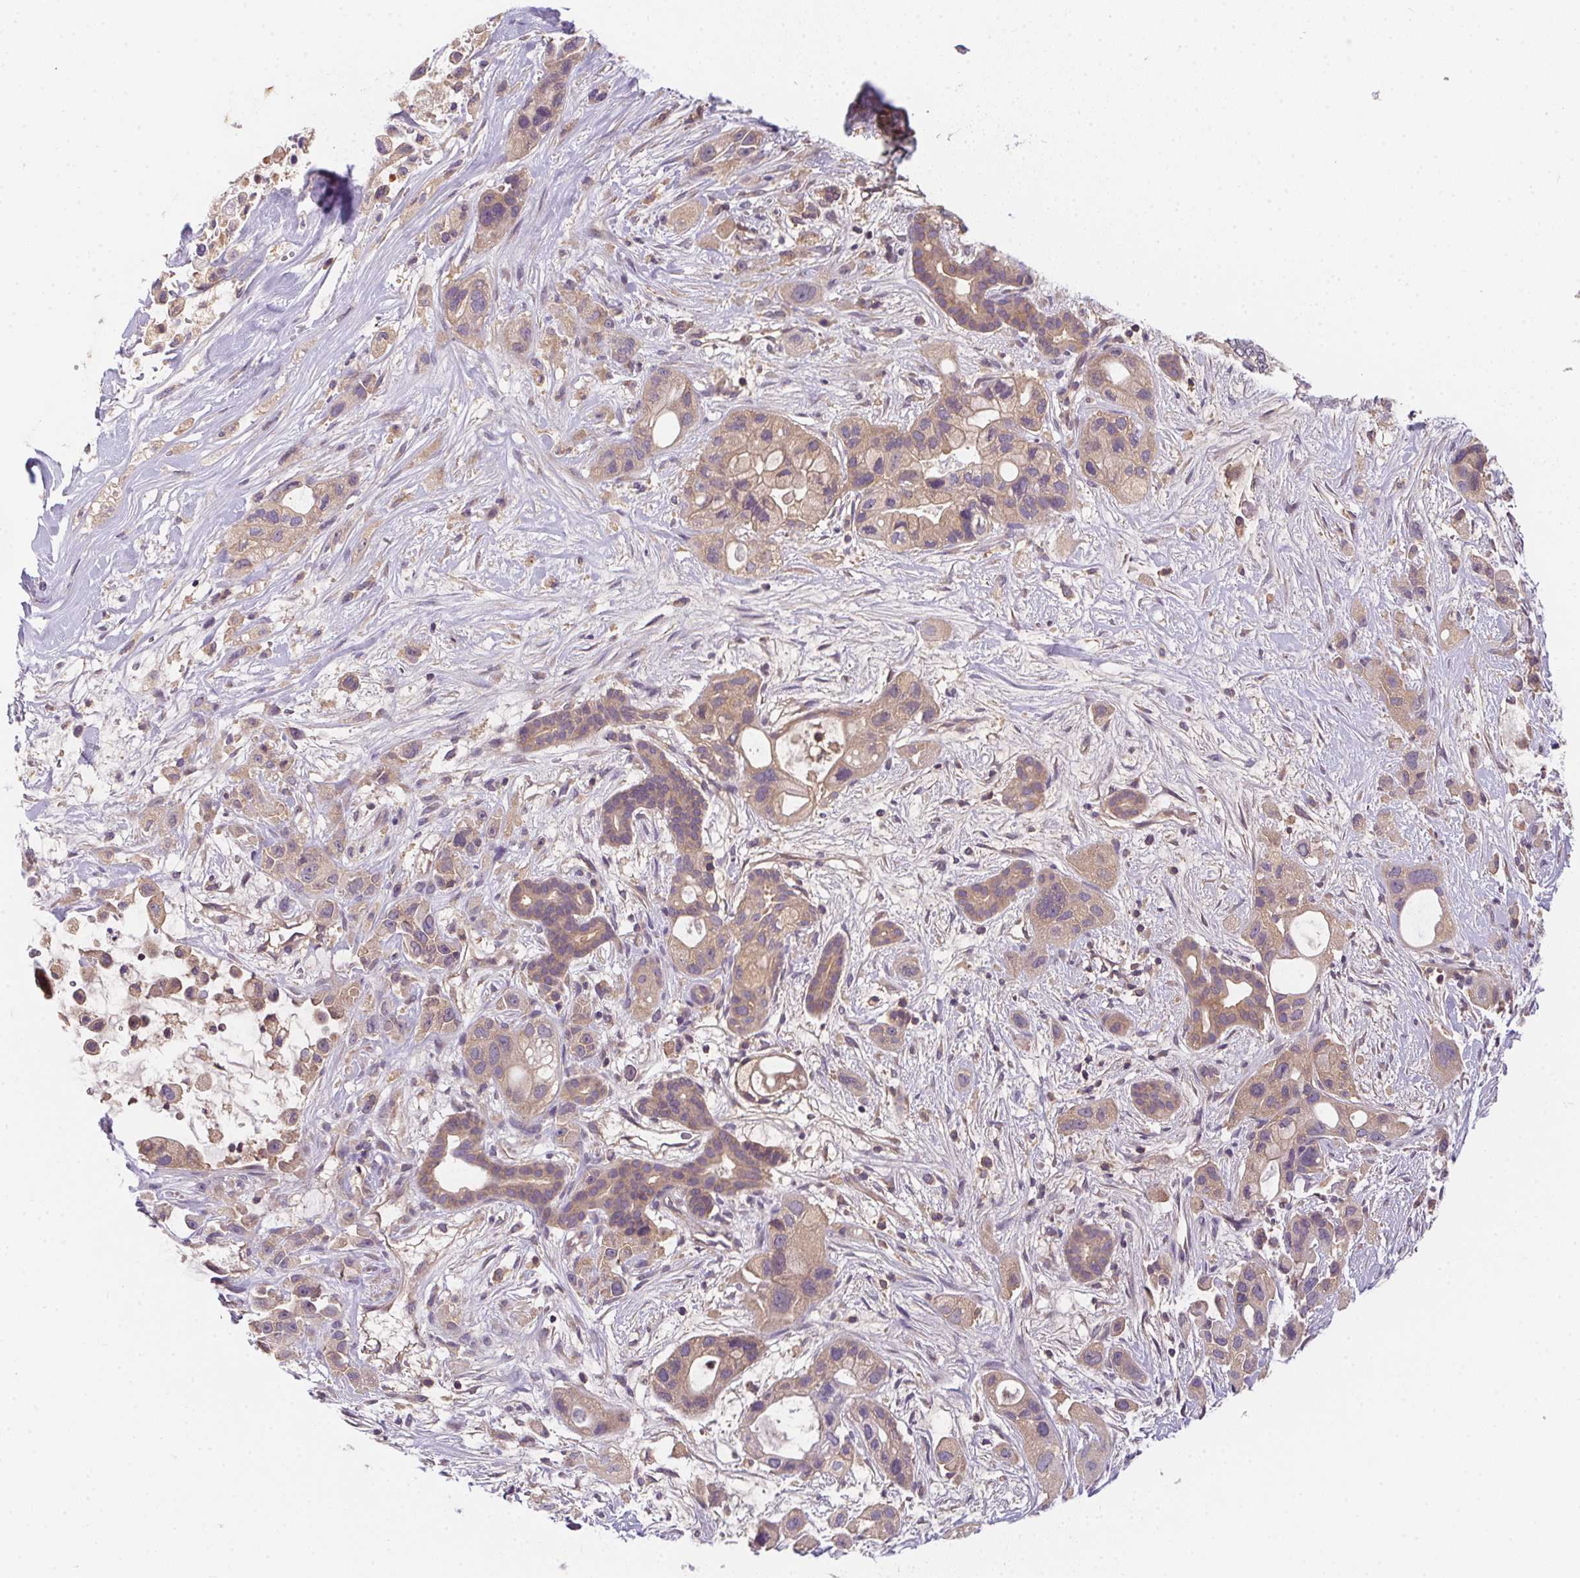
{"staining": {"intensity": "weak", "quantity": ">75%", "location": "cytoplasmic/membranous"}, "tissue": "pancreatic cancer", "cell_type": "Tumor cells", "image_type": "cancer", "snomed": [{"axis": "morphology", "description": "Adenocarcinoma, NOS"}, {"axis": "topography", "description": "Pancreas"}], "caption": "Pancreatic adenocarcinoma was stained to show a protein in brown. There is low levels of weak cytoplasmic/membranous positivity in approximately >75% of tumor cells.", "gene": "PRKAA1", "patient": {"sex": "male", "age": 44}}